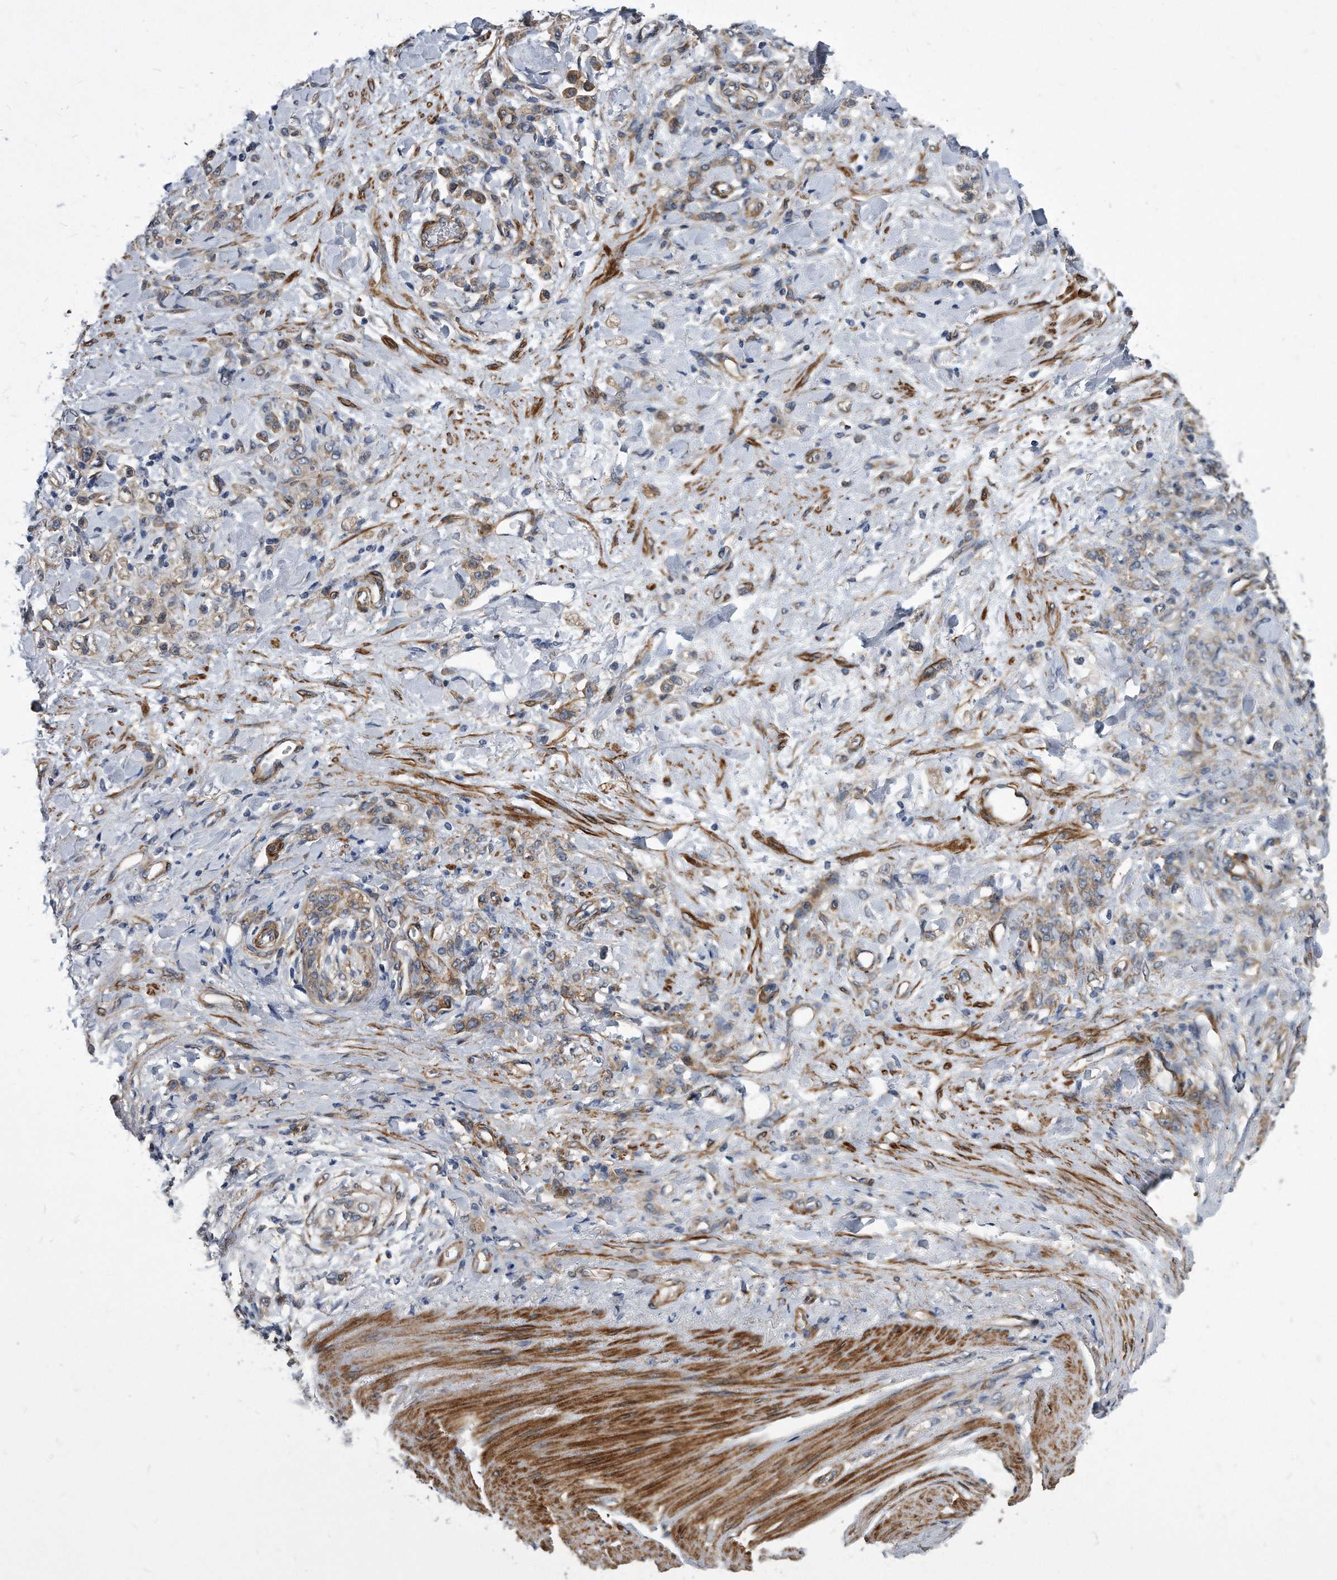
{"staining": {"intensity": "weak", "quantity": ">75%", "location": "cytoplasmic/membranous"}, "tissue": "stomach cancer", "cell_type": "Tumor cells", "image_type": "cancer", "snomed": [{"axis": "morphology", "description": "Normal tissue, NOS"}, {"axis": "morphology", "description": "Adenocarcinoma, NOS"}, {"axis": "topography", "description": "Stomach"}], "caption": "Tumor cells exhibit weak cytoplasmic/membranous expression in approximately >75% of cells in stomach cancer (adenocarcinoma).", "gene": "EIF2B4", "patient": {"sex": "male", "age": 82}}